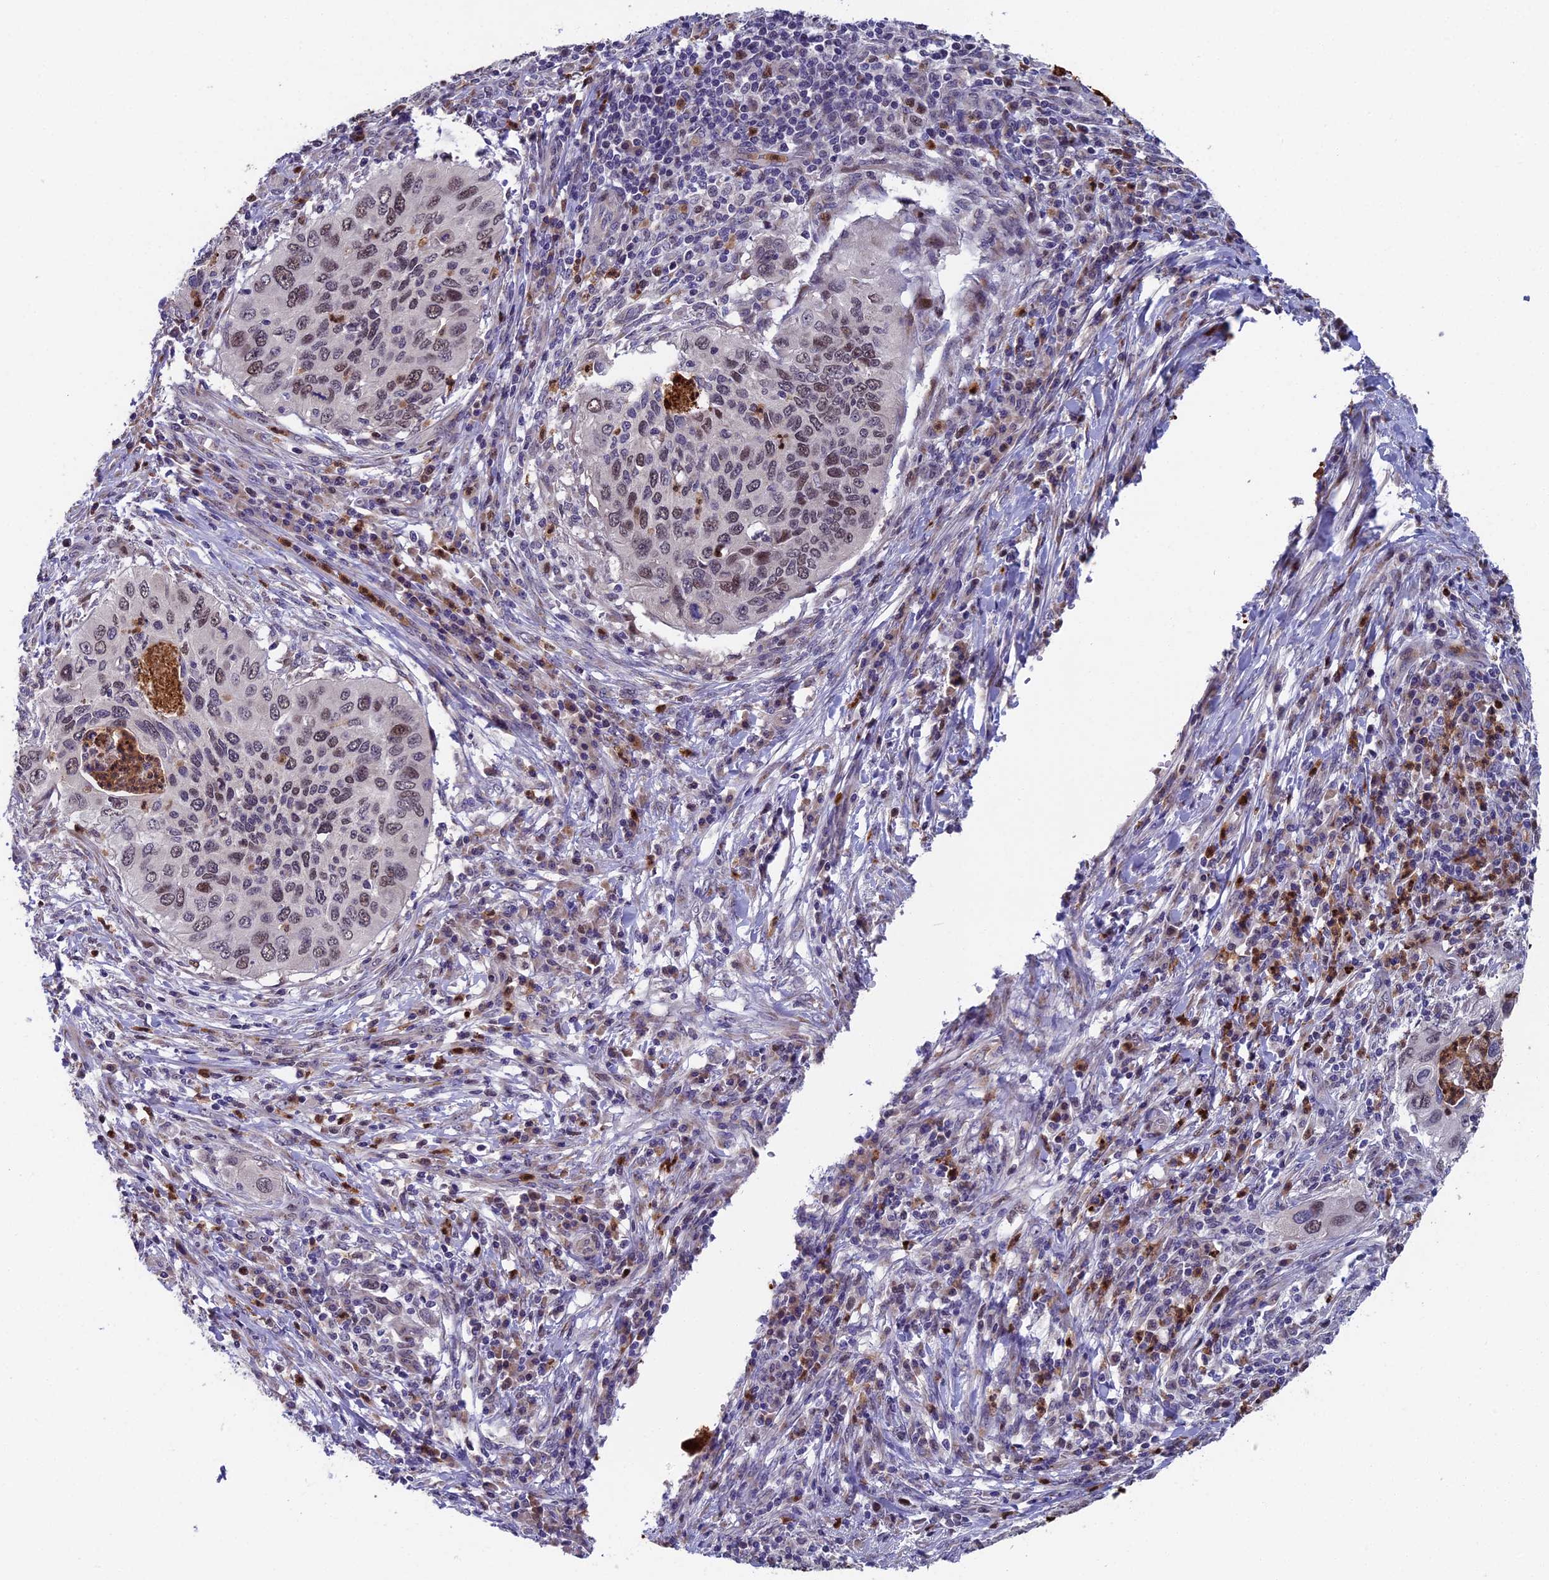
{"staining": {"intensity": "weak", "quantity": "25%-75%", "location": "nuclear"}, "tissue": "cervical cancer", "cell_type": "Tumor cells", "image_type": "cancer", "snomed": [{"axis": "morphology", "description": "Squamous cell carcinoma, NOS"}, {"axis": "topography", "description": "Cervix"}], "caption": "Protein staining of cervical cancer (squamous cell carcinoma) tissue reveals weak nuclear staining in about 25%-75% of tumor cells.", "gene": "LIG1", "patient": {"sex": "female", "age": 38}}